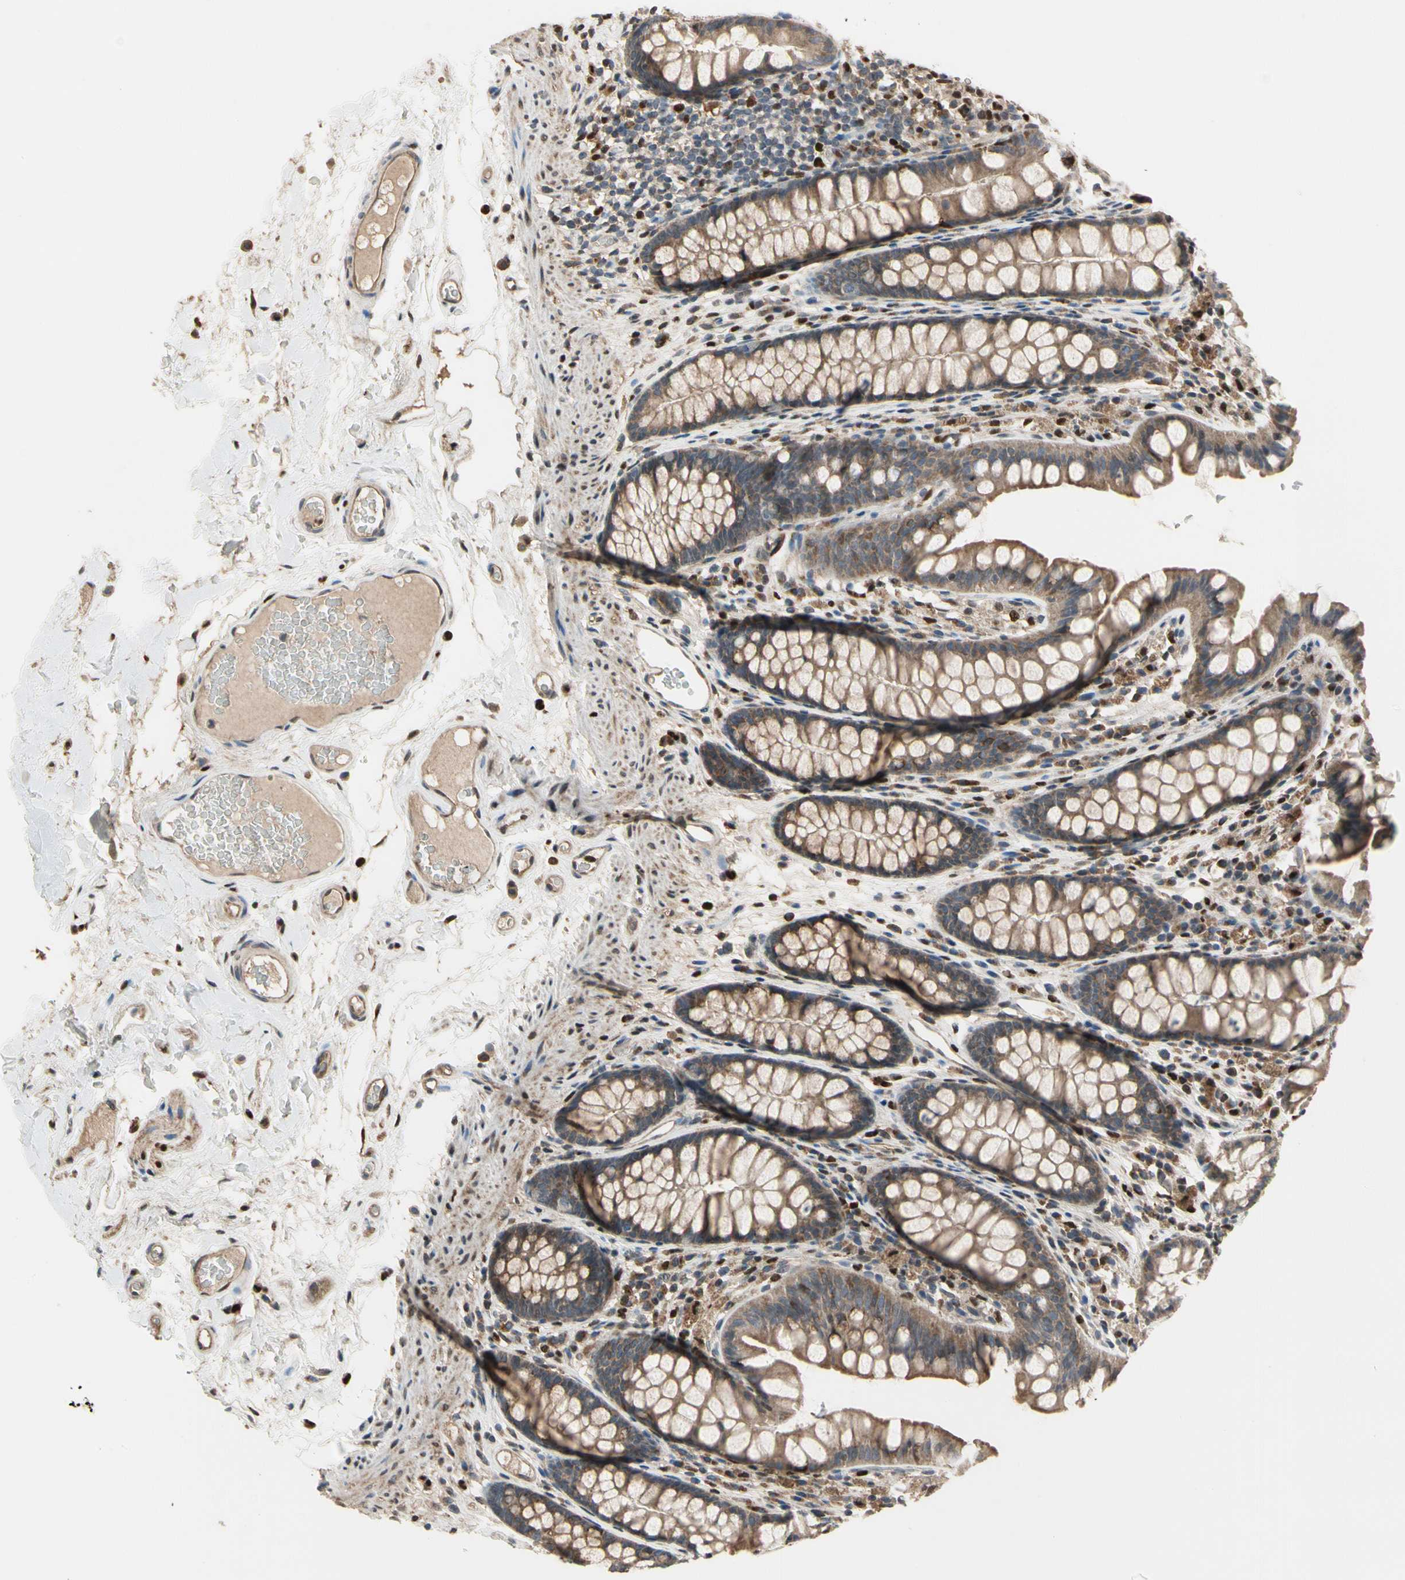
{"staining": {"intensity": "moderate", "quantity": ">75%", "location": "cytoplasmic/membranous,nuclear"}, "tissue": "colon", "cell_type": "Endothelial cells", "image_type": "normal", "snomed": [{"axis": "morphology", "description": "Normal tissue, NOS"}, {"axis": "topography", "description": "Colon"}], "caption": "Normal colon was stained to show a protein in brown. There is medium levels of moderate cytoplasmic/membranous,nuclear expression in about >75% of endothelial cells. (DAB (3,3'-diaminobenzidine) = brown stain, brightfield microscopy at high magnification).", "gene": "CGREF1", "patient": {"sex": "female", "age": 55}}